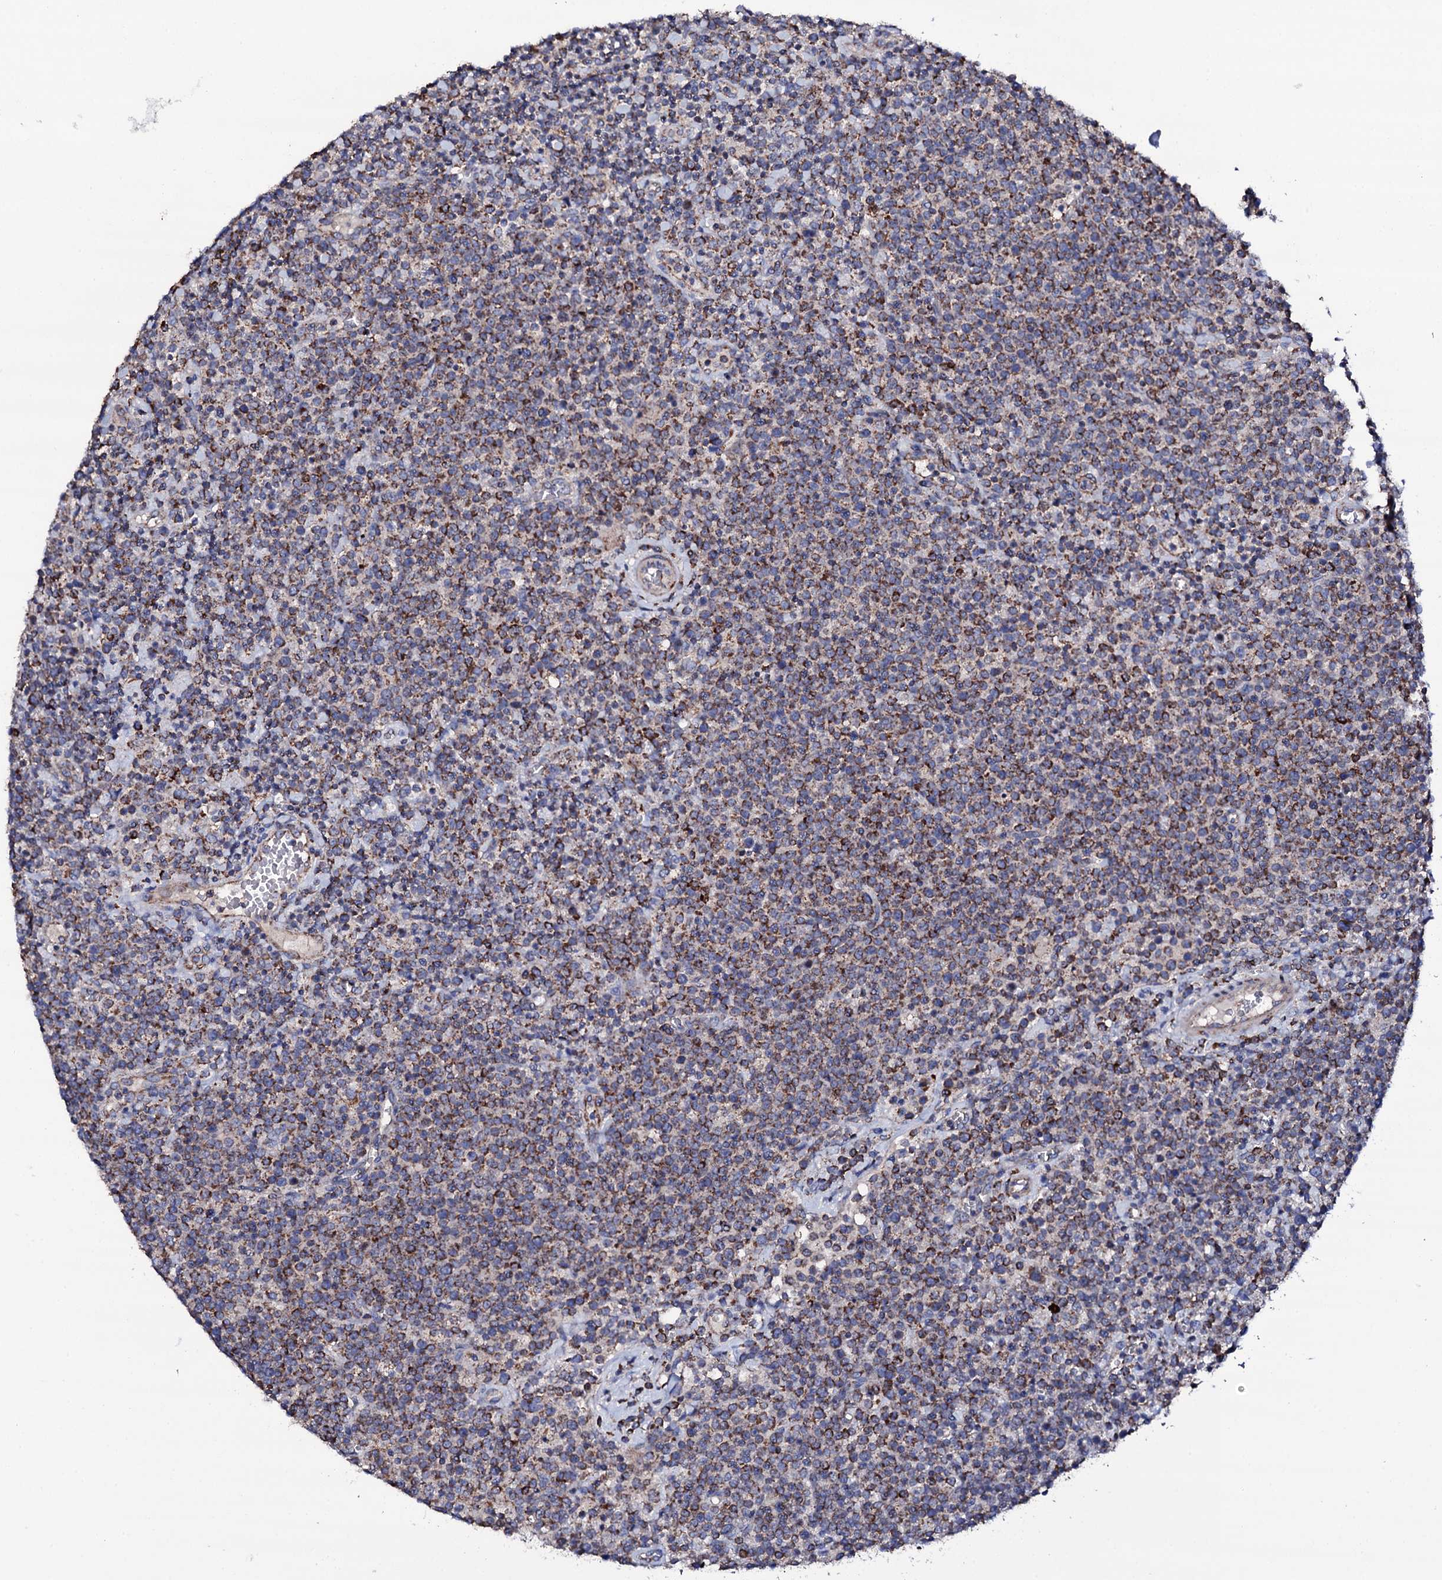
{"staining": {"intensity": "moderate", "quantity": "25%-75%", "location": "cytoplasmic/membranous"}, "tissue": "lymphoma", "cell_type": "Tumor cells", "image_type": "cancer", "snomed": [{"axis": "morphology", "description": "Malignant lymphoma, non-Hodgkin's type, High grade"}, {"axis": "topography", "description": "Lymph node"}], "caption": "This image displays IHC staining of high-grade malignant lymphoma, non-Hodgkin's type, with medium moderate cytoplasmic/membranous staining in about 25%-75% of tumor cells.", "gene": "TCAF2", "patient": {"sex": "male", "age": 61}}